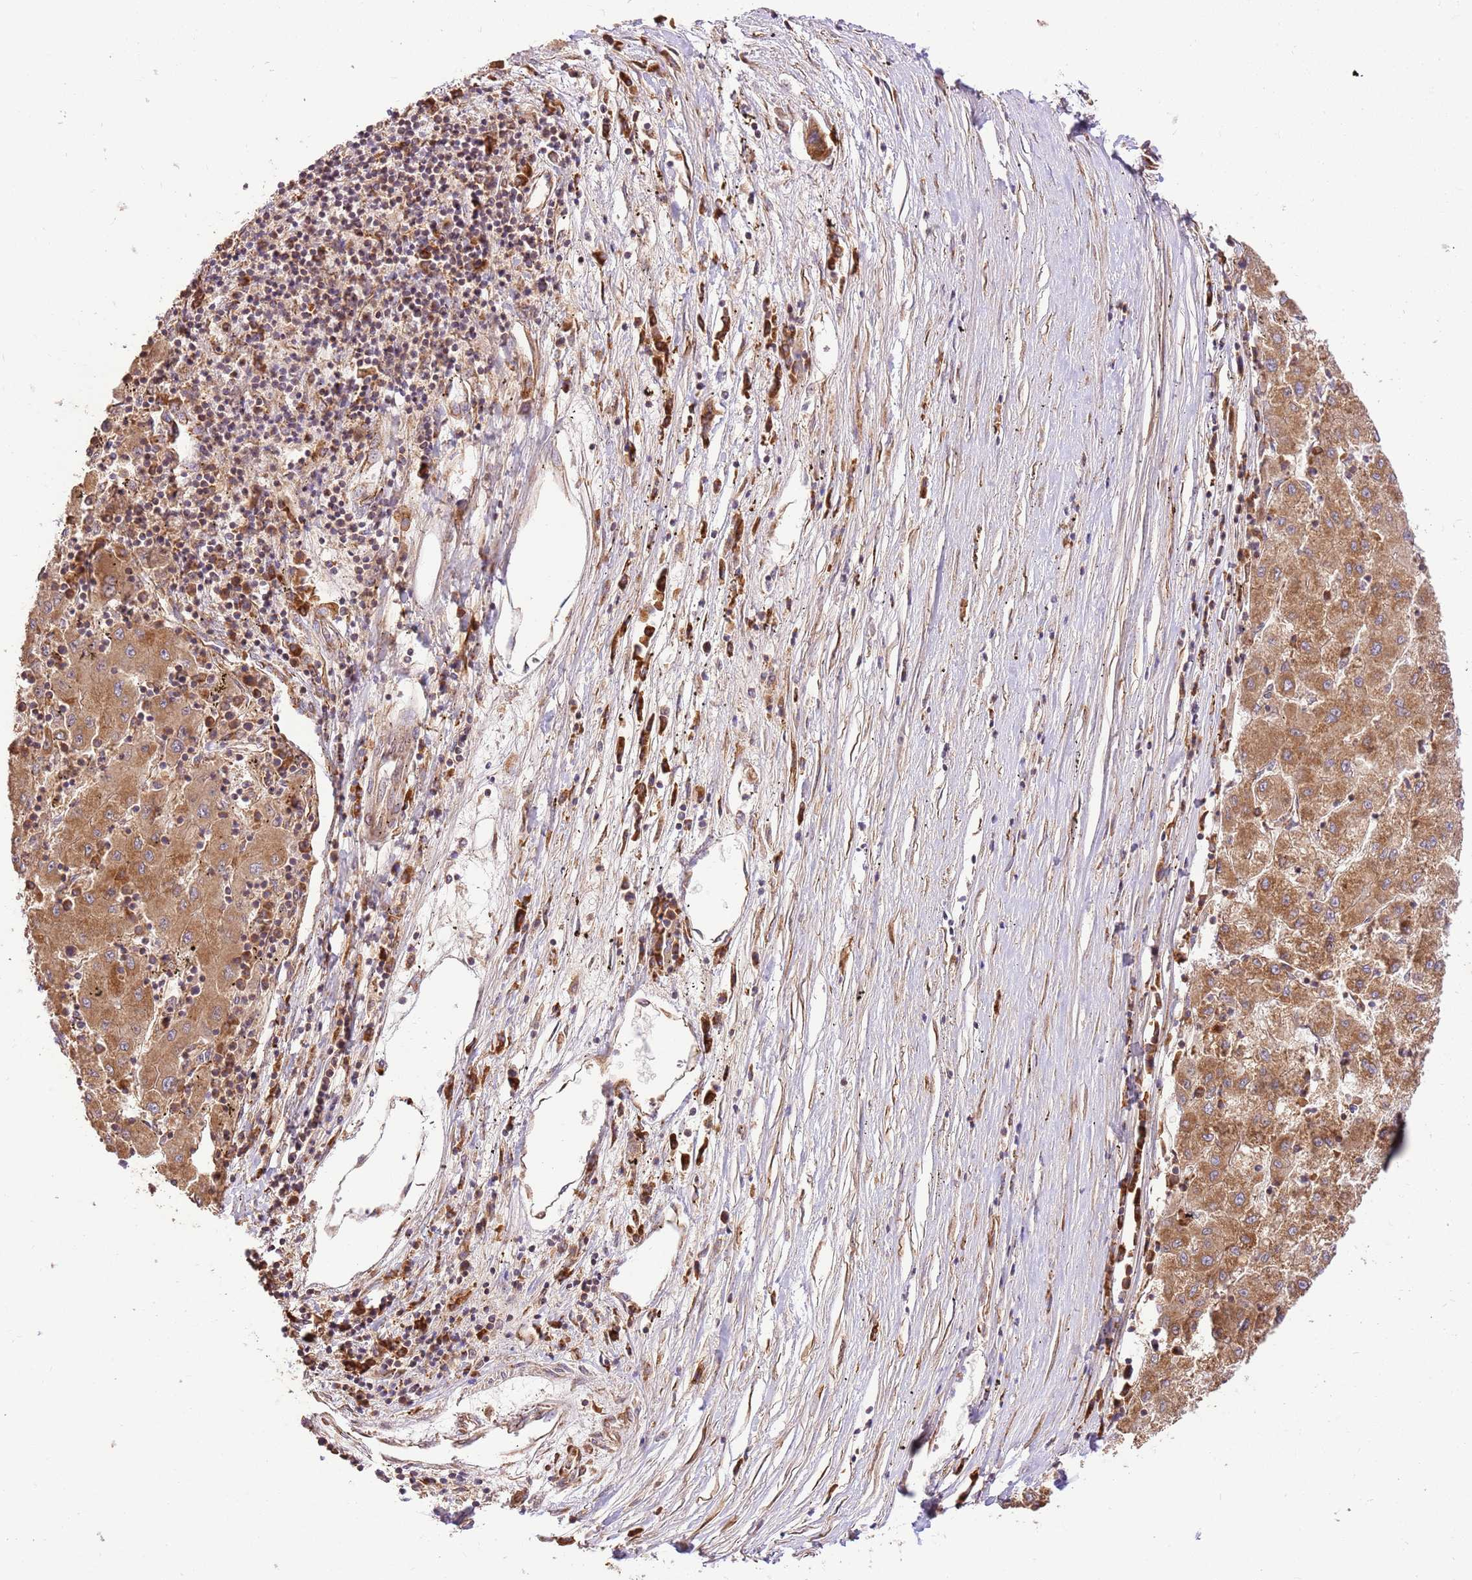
{"staining": {"intensity": "moderate", "quantity": ">75%", "location": "cytoplasmic/membranous"}, "tissue": "liver cancer", "cell_type": "Tumor cells", "image_type": "cancer", "snomed": [{"axis": "morphology", "description": "Carcinoma, Hepatocellular, NOS"}, {"axis": "topography", "description": "Liver"}], "caption": "Hepatocellular carcinoma (liver) stained with a brown dye demonstrates moderate cytoplasmic/membranous positive expression in about >75% of tumor cells.", "gene": "SPATA2L", "patient": {"sex": "male", "age": 72}}